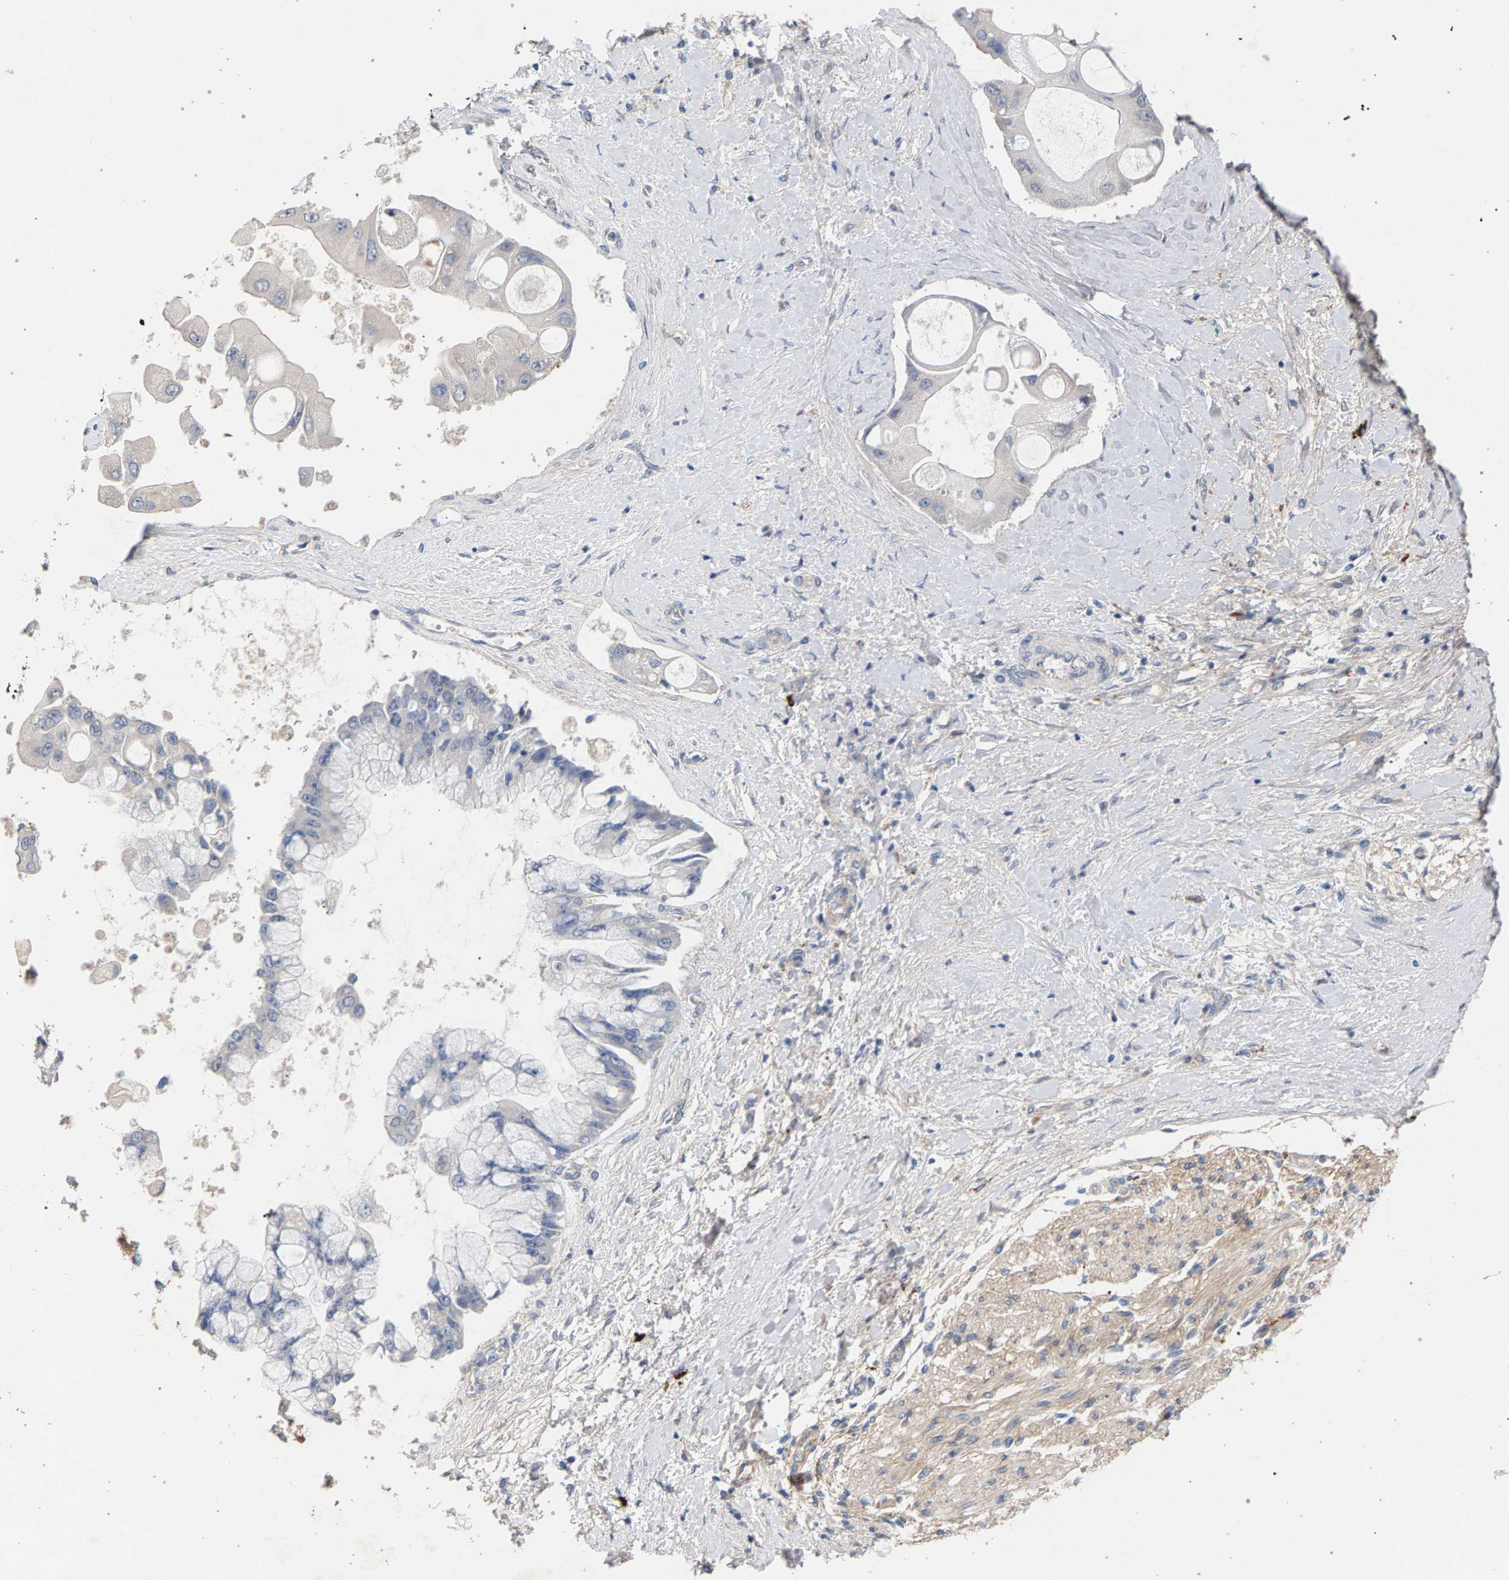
{"staining": {"intensity": "negative", "quantity": "none", "location": "none"}, "tissue": "liver cancer", "cell_type": "Tumor cells", "image_type": "cancer", "snomed": [{"axis": "morphology", "description": "Cholangiocarcinoma"}, {"axis": "topography", "description": "Liver"}], "caption": "IHC of cholangiocarcinoma (liver) exhibits no expression in tumor cells. Nuclei are stained in blue.", "gene": "MAMDC2", "patient": {"sex": "male", "age": 50}}